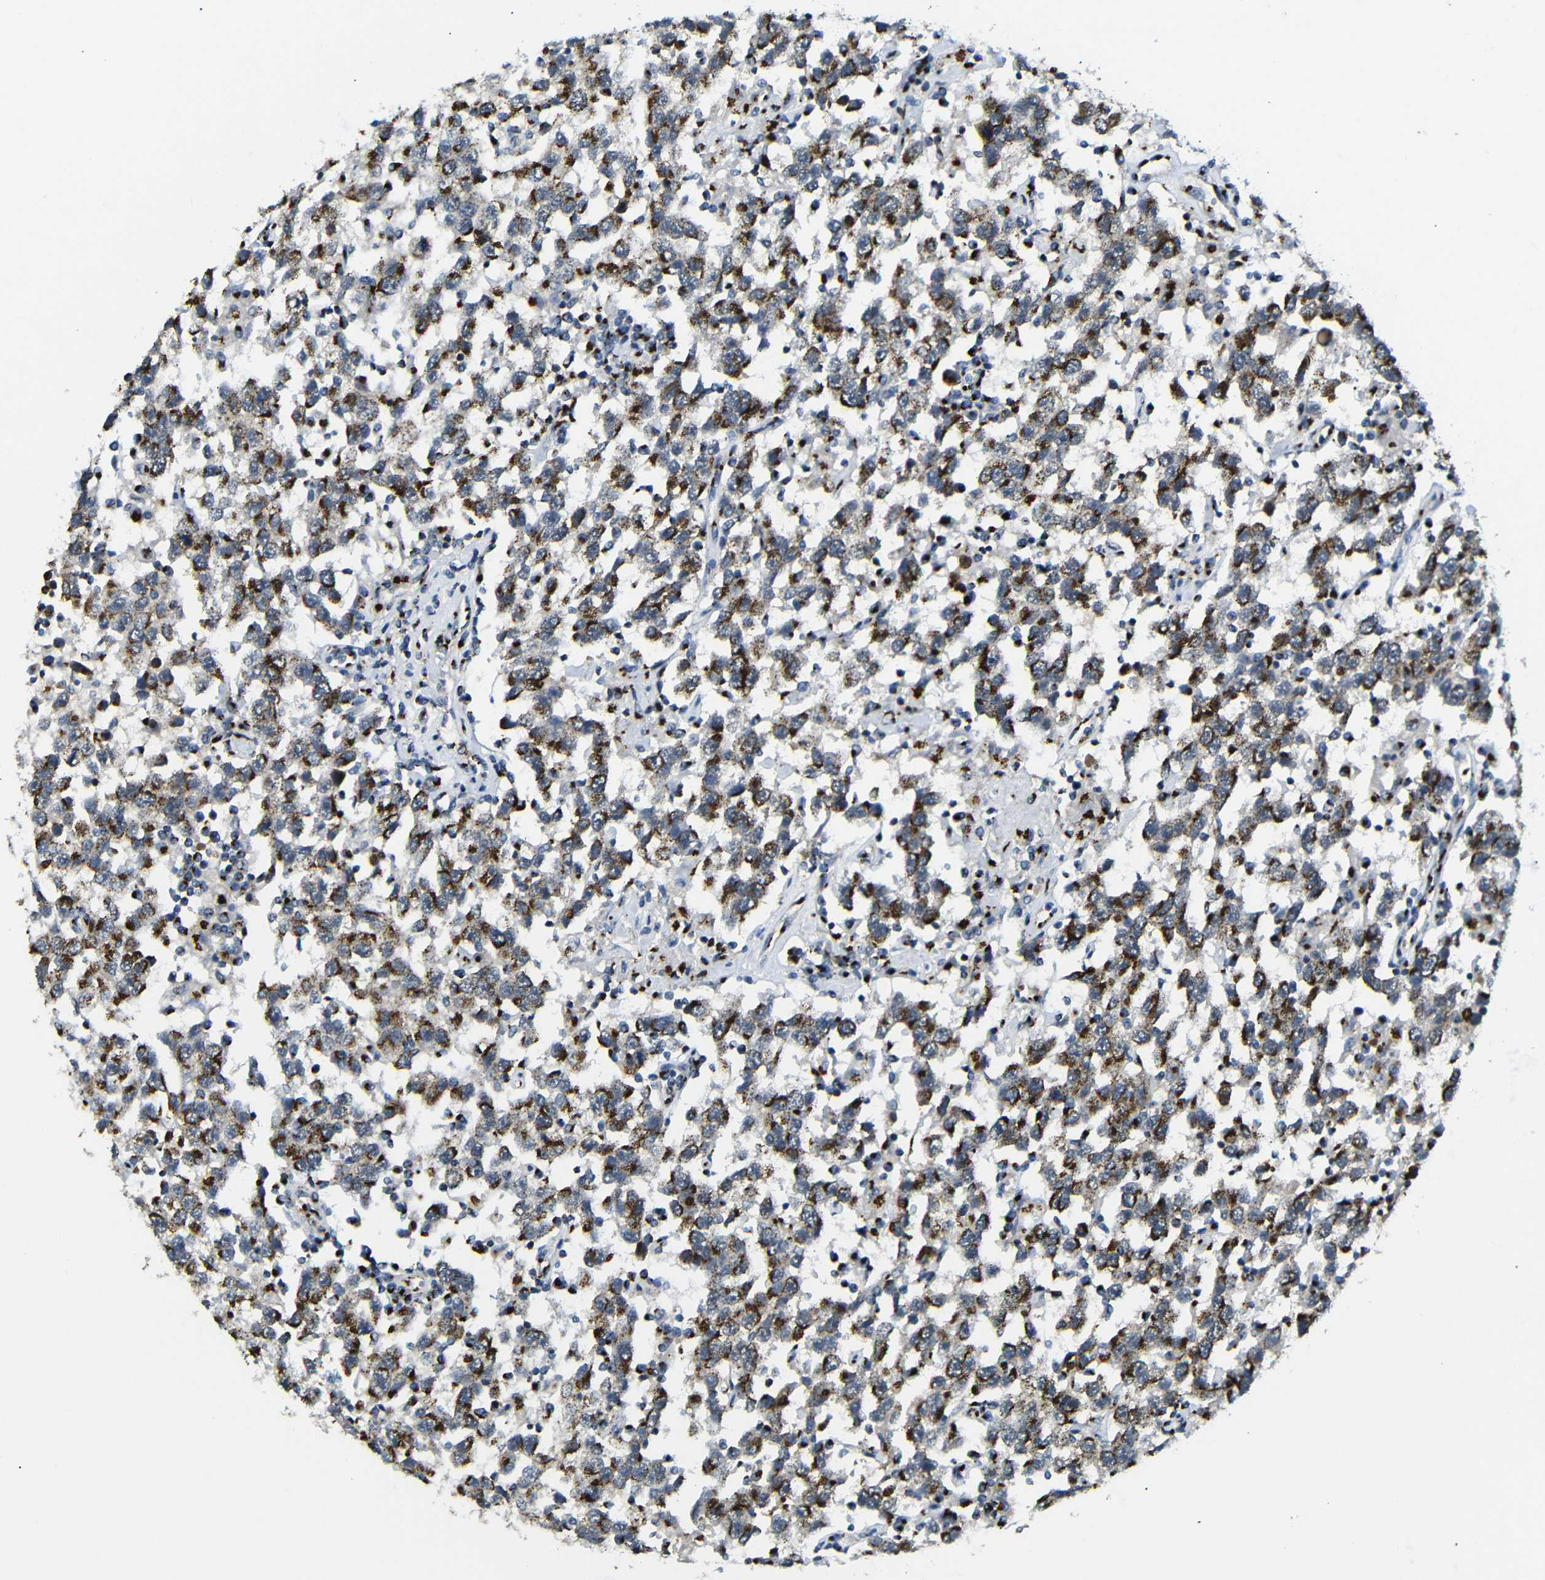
{"staining": {"intensity": "strong", "quantity": ">75%", "location": "cytoplasmic/membranous"}, "tissue": "testis cancer", "cell_type": "Tumor cells", "image_type": "cancer", "snomed": [{"axis": "morphology", "description": "Seminoma, NOS"}, {"axis": "topography", "description": "Testis"}], "caption": "Immunohistochemistry (DAB) staining of testis cancer displays strong cytoplasmic/membranous protein expression in approximately >75% of tumor cells.", "gene": "TGOLN2", "patient": {"sex": "male", "age": 41}}